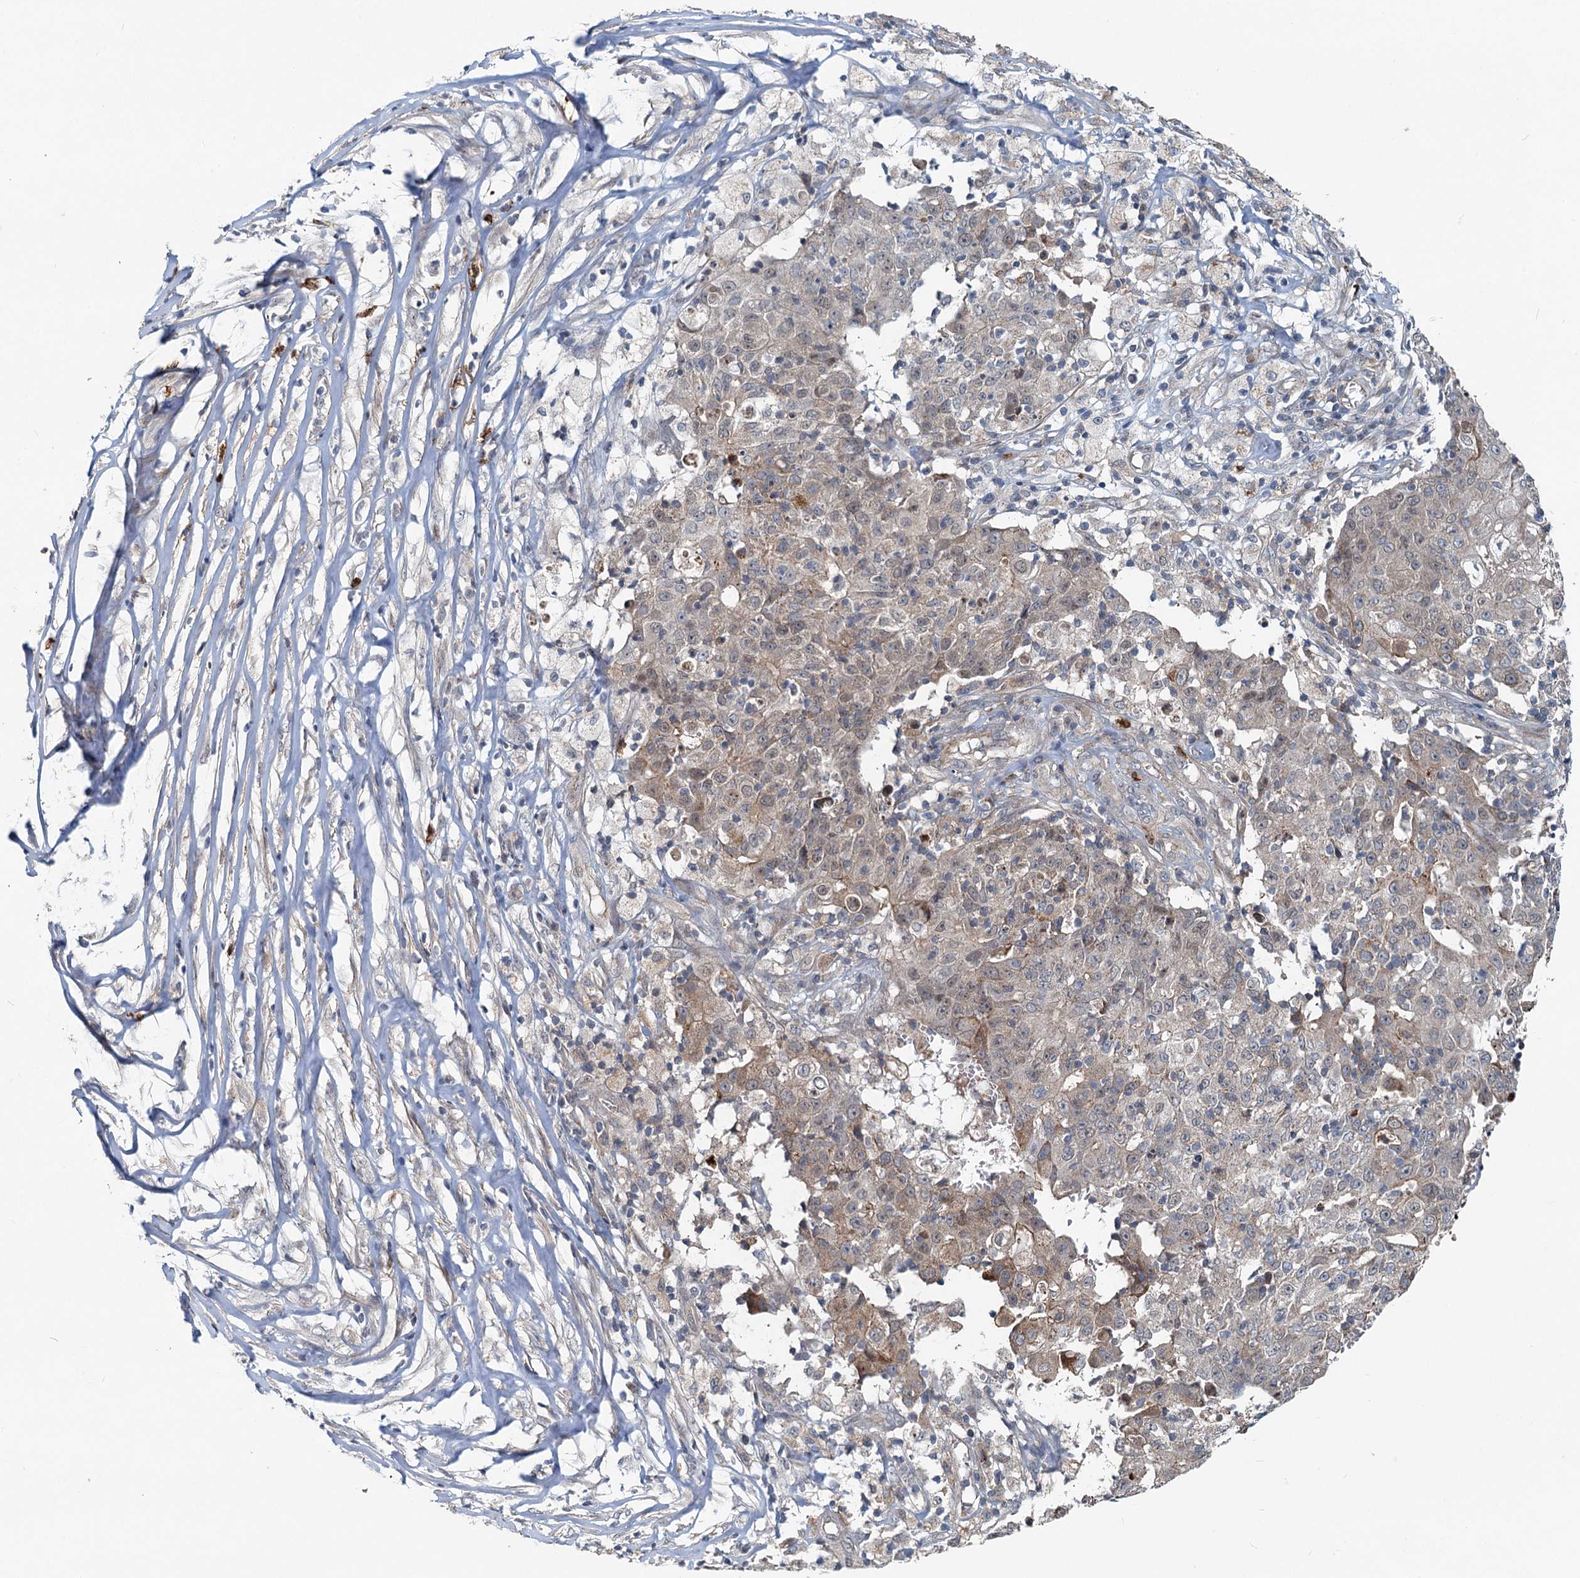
{"staining": {"intensity": "weak", "quantity": "<25%", "location": "cytoplasmic/membranous"}, "tissue": "ovarian cancer", "cell_type": "Tumor cells", "image_type": "cancer", "snomed": [{"axis": "morphology", "description": "Carcinoma, endometroid"}, {"axis": "topography", "description": "Ovary"}], "caption": "Tumor cells show no significant positivity in endometroid carcinoma (ovarian).", "gene": "ADCY2", "patient": {"sex": "female", "age": 42}}